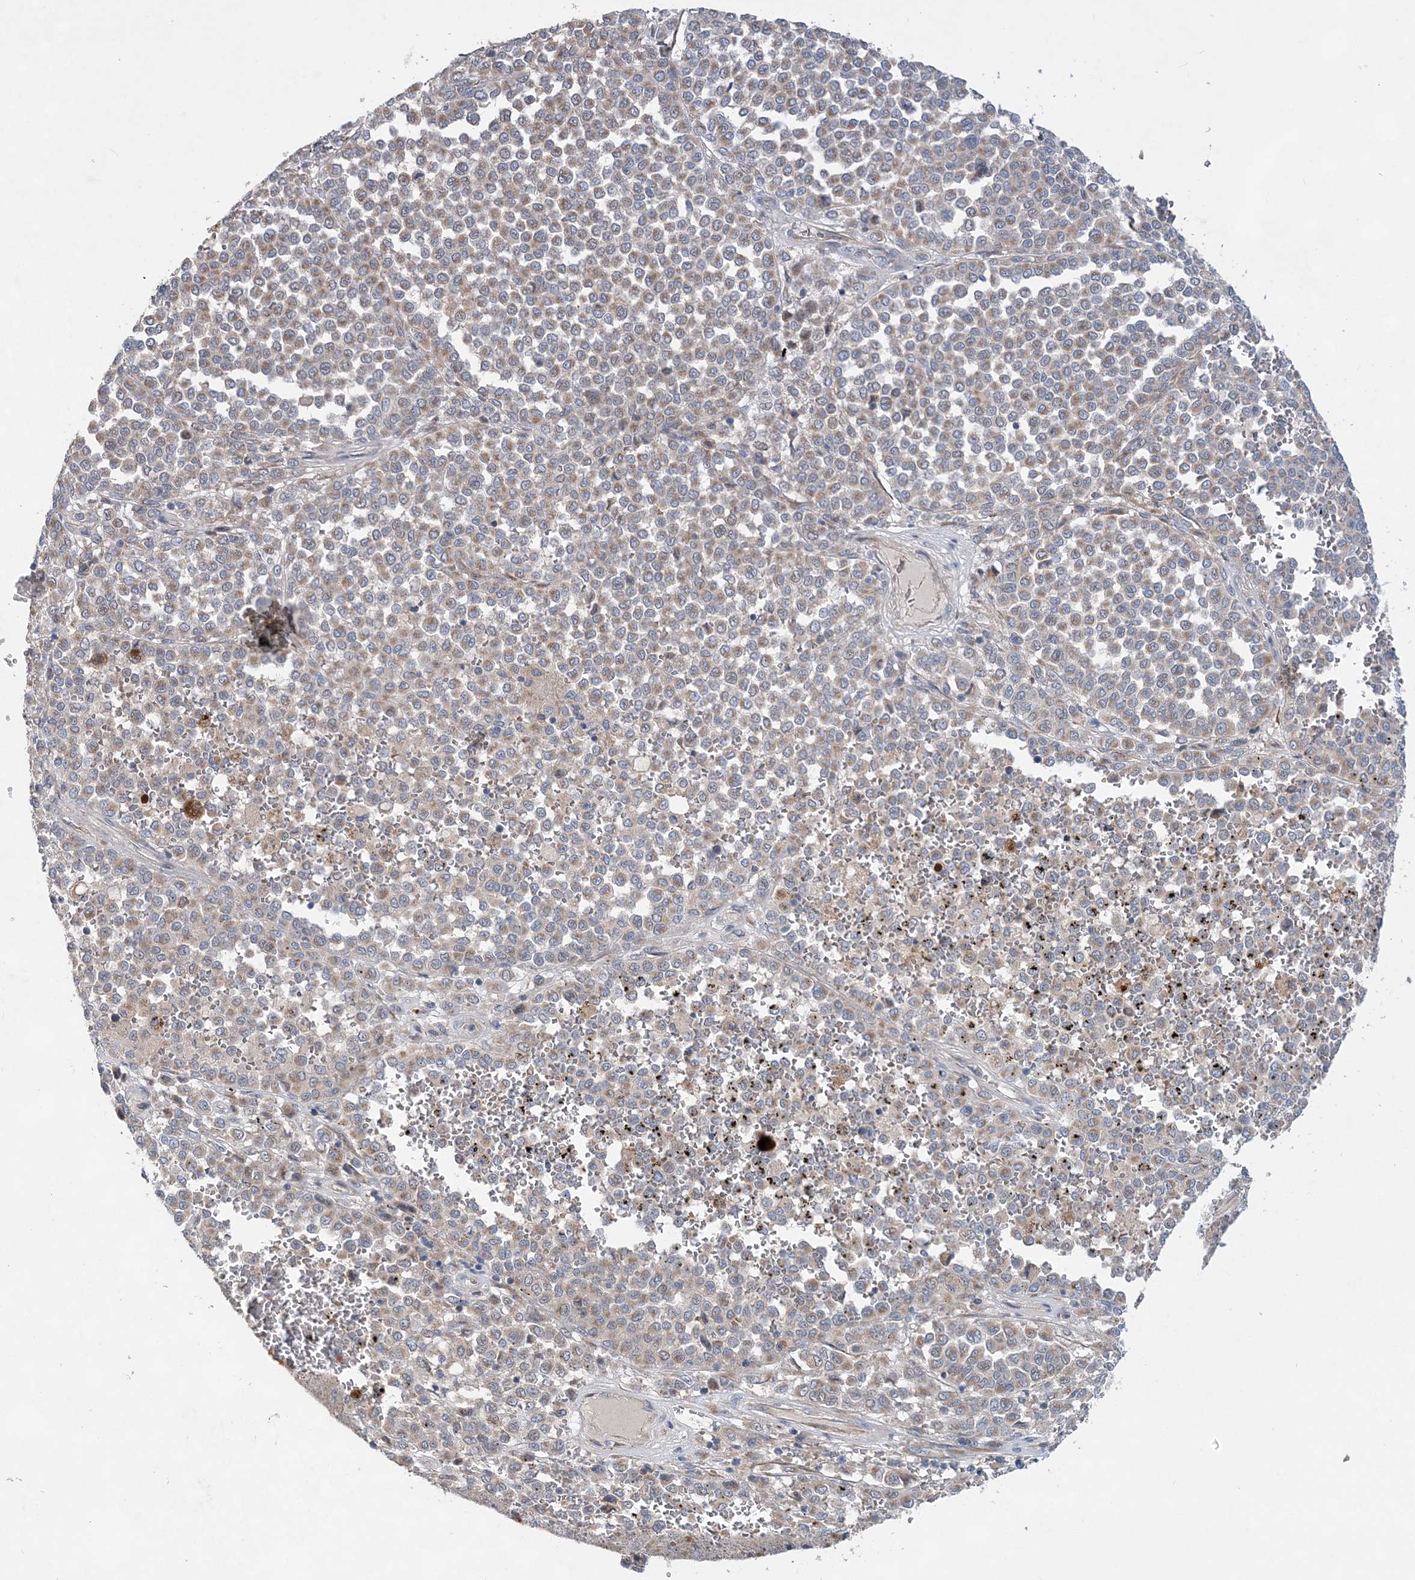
{"staining": {"intensity": "weak", "quantity": ">75%", "location": "cytoplasmic/membranous"}, "tissue": "melanoma", "cell_type": "Tumor cells", "image_type": "cancer", "snomed": [{"axis": "morphology", "description": "Malignant melanoma, Metastatic site"}, {"axis": "topography", "description": "Pancreas"}], "caption": "This is a micrograph of immunohistochemistry staining of melanoma, which shows weak expression in the cytoplasmic/membranous of tumor cells.", "gene": "TRAPPC13", "patient": {"sex": "female", "age": 30}}